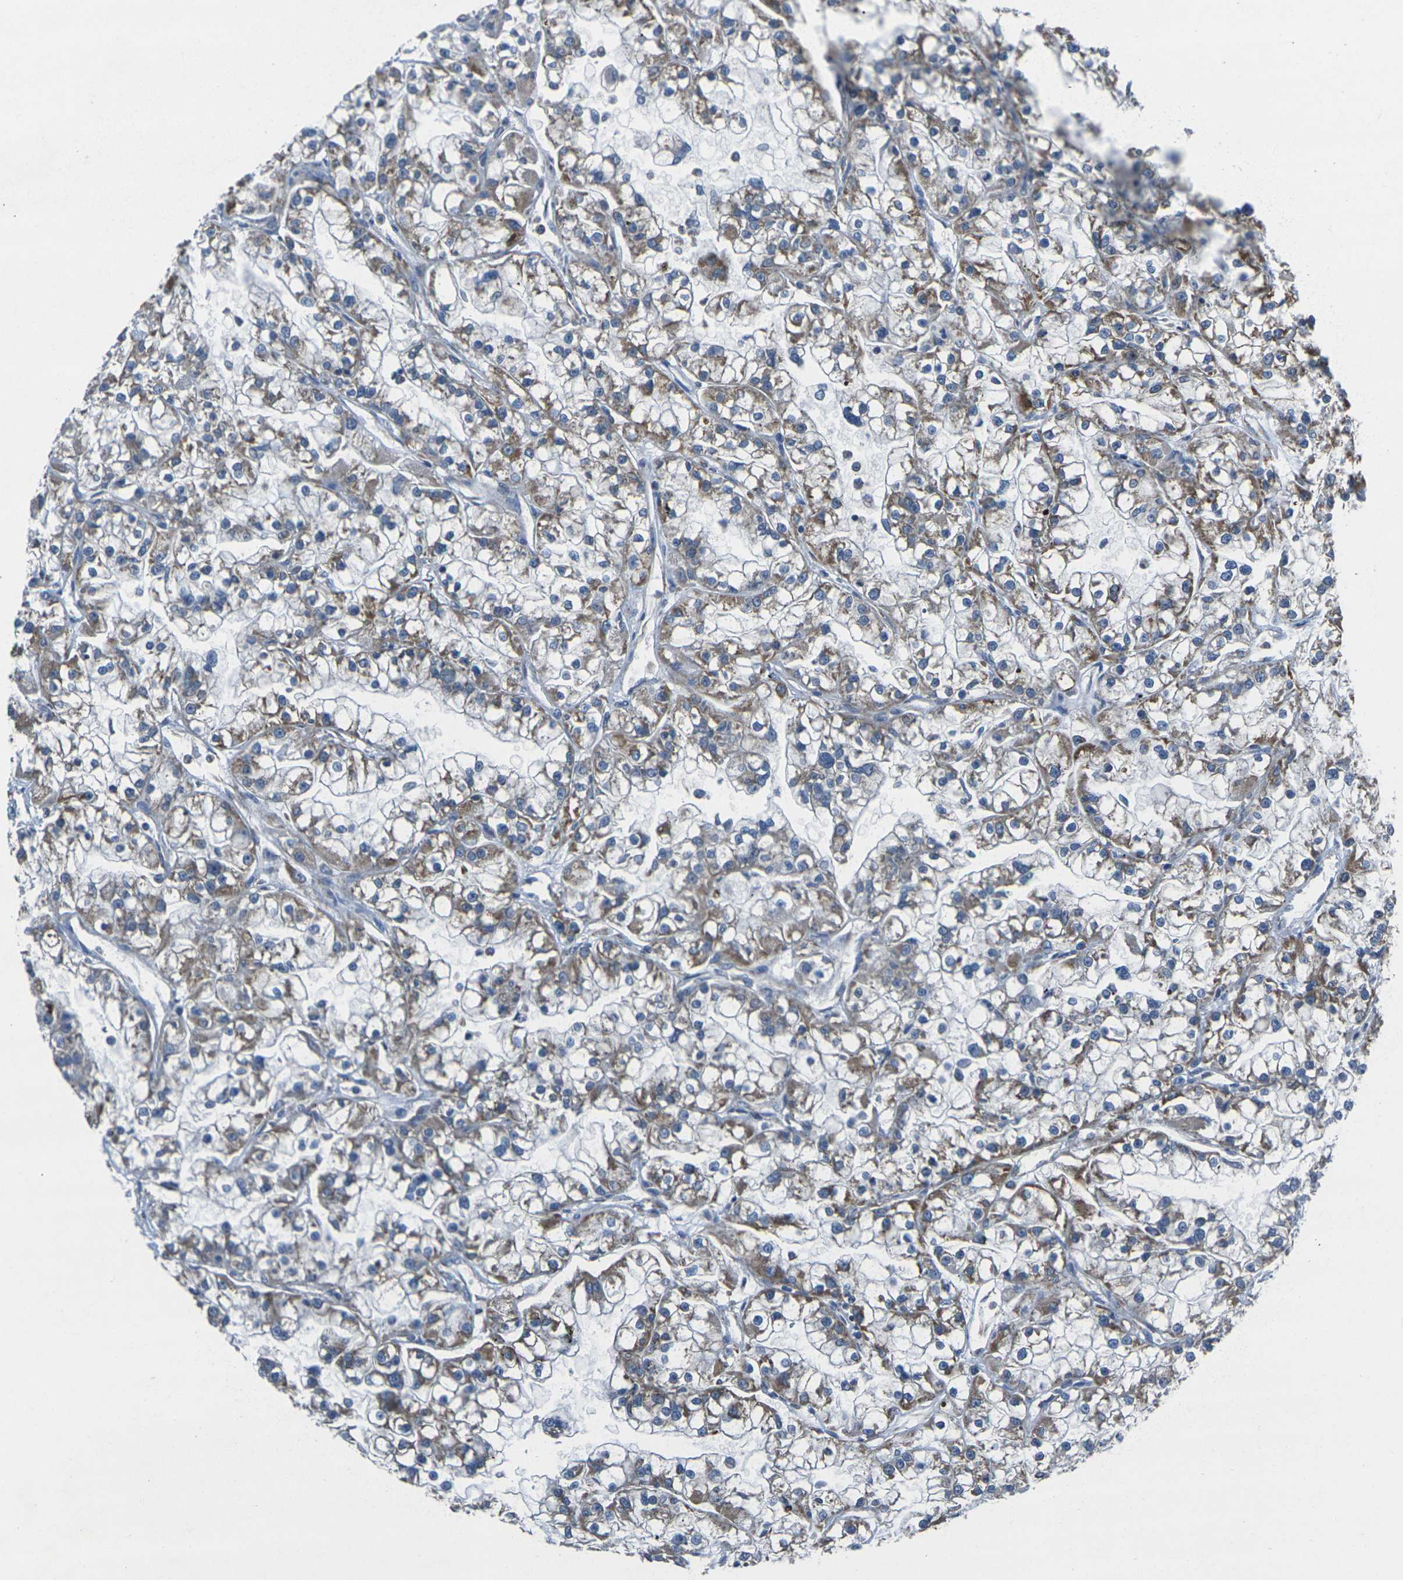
{"staining": {"intensity": "moderate", "quantity": ">75%", "location": "cytoplasmic/membranous"}, "tissue": "renal cancer", "cell_type": "Tumor cells", "image_type": "cancer", "snomed": [{"axis": "morphology", "description": "Adenocarcinoma, NOS"}, {"axis": "topography", "description": "Kidney"}], "caption": "Renal cancer was stained to show a protein in brown. There is medium levels of moderate cytoplasmic/membranous staining in about >75% of tumor cells.", "gene": "TMEM120B", "patient": {"sex": "female", "age": 52}}